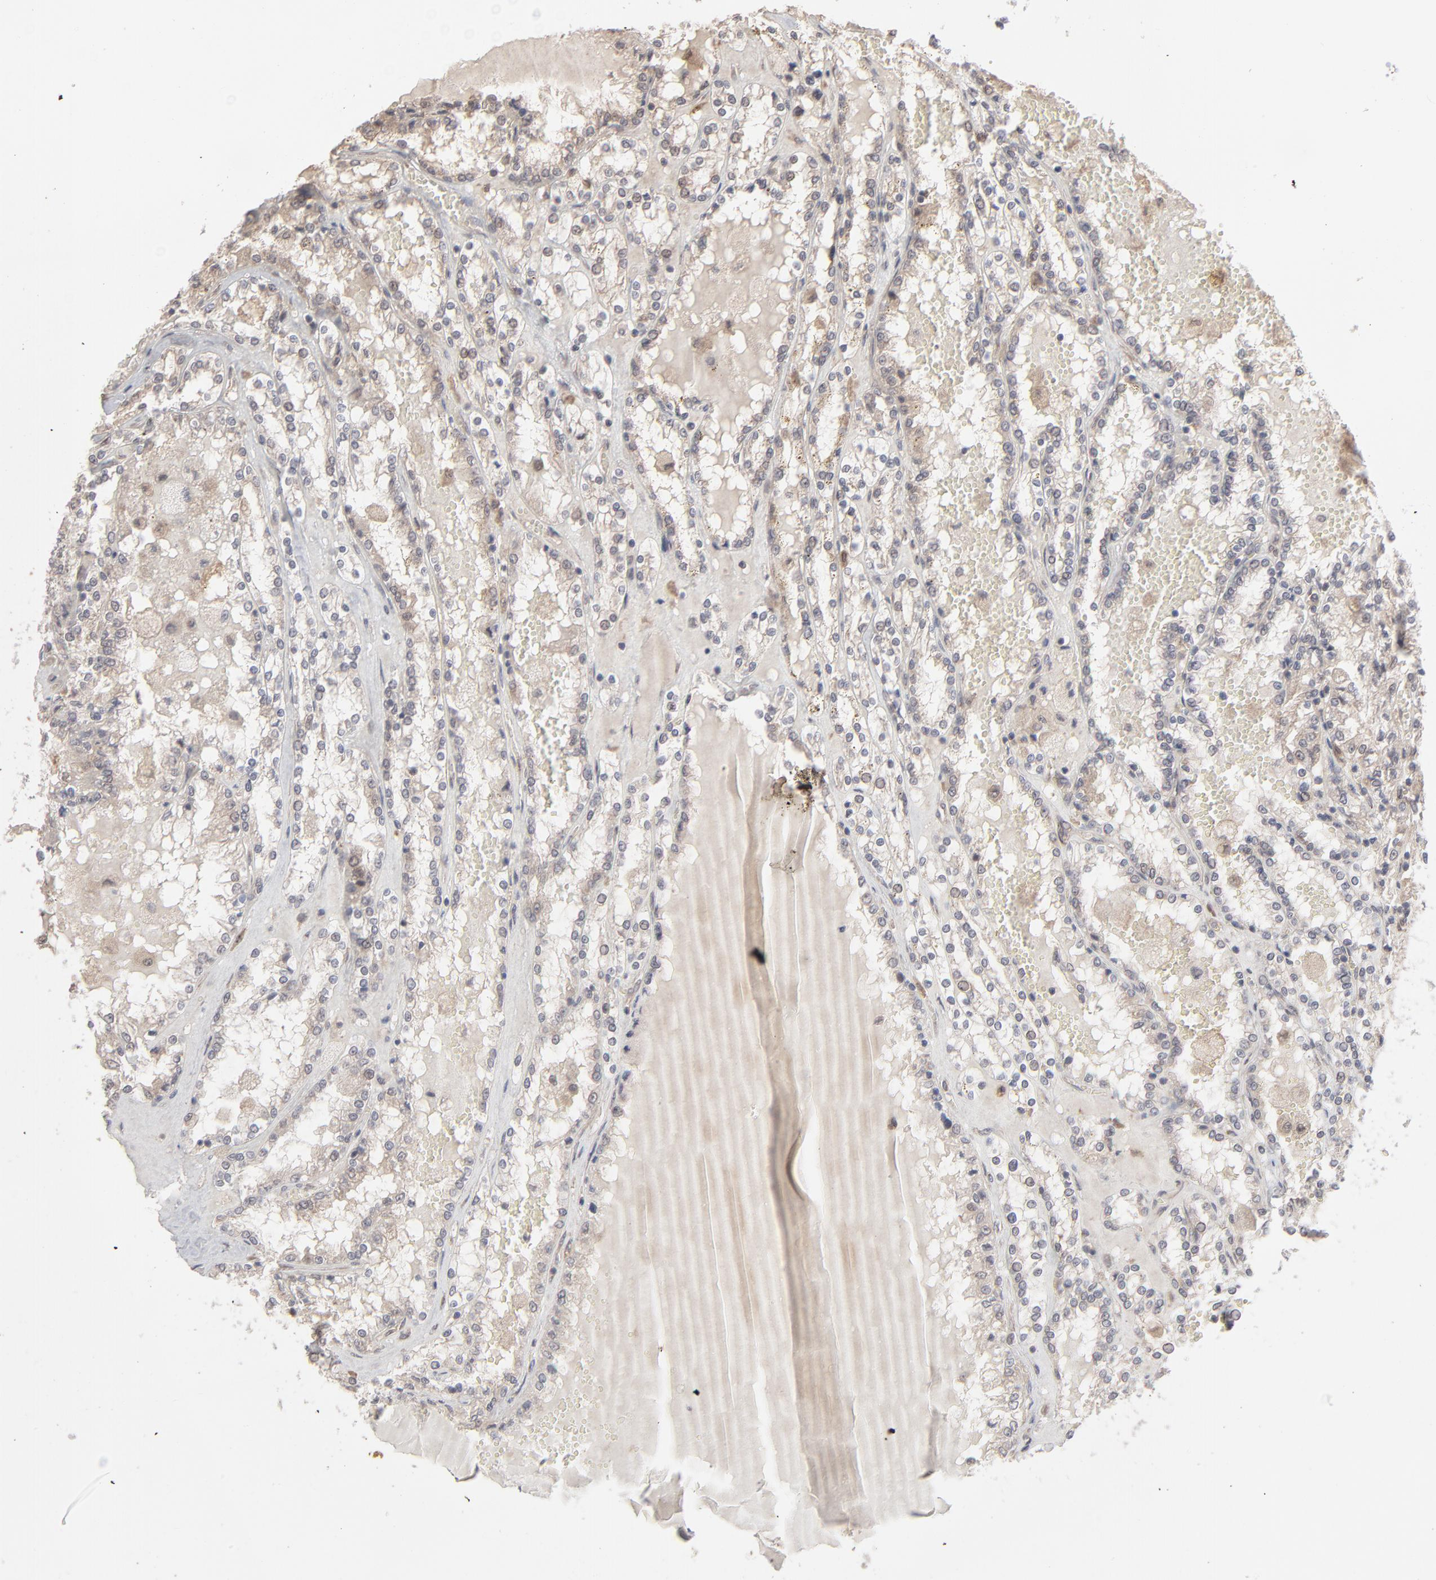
{"staining": {"intensity": "weak", "quantity": ">75%", "location": "cytoplasmic/membranous"}, "tissue": "renal cancer", "cell_type": "Tumor cells", "image_type": "cancer", "snomed": [{"axis": "morphology", "description": "Adenocarcinoma, NOS"}, {"axis": "topography", "description": "Kidney"}], "caption": "Human renal cancer (adenocarcinoma) stained for a protein (brown) shows weak cytoplasmic/membranous positive staining in approximately >75% of tumor cells.", "gene": "SCFD1", "patient": {"sex": "female", "age": 56}}